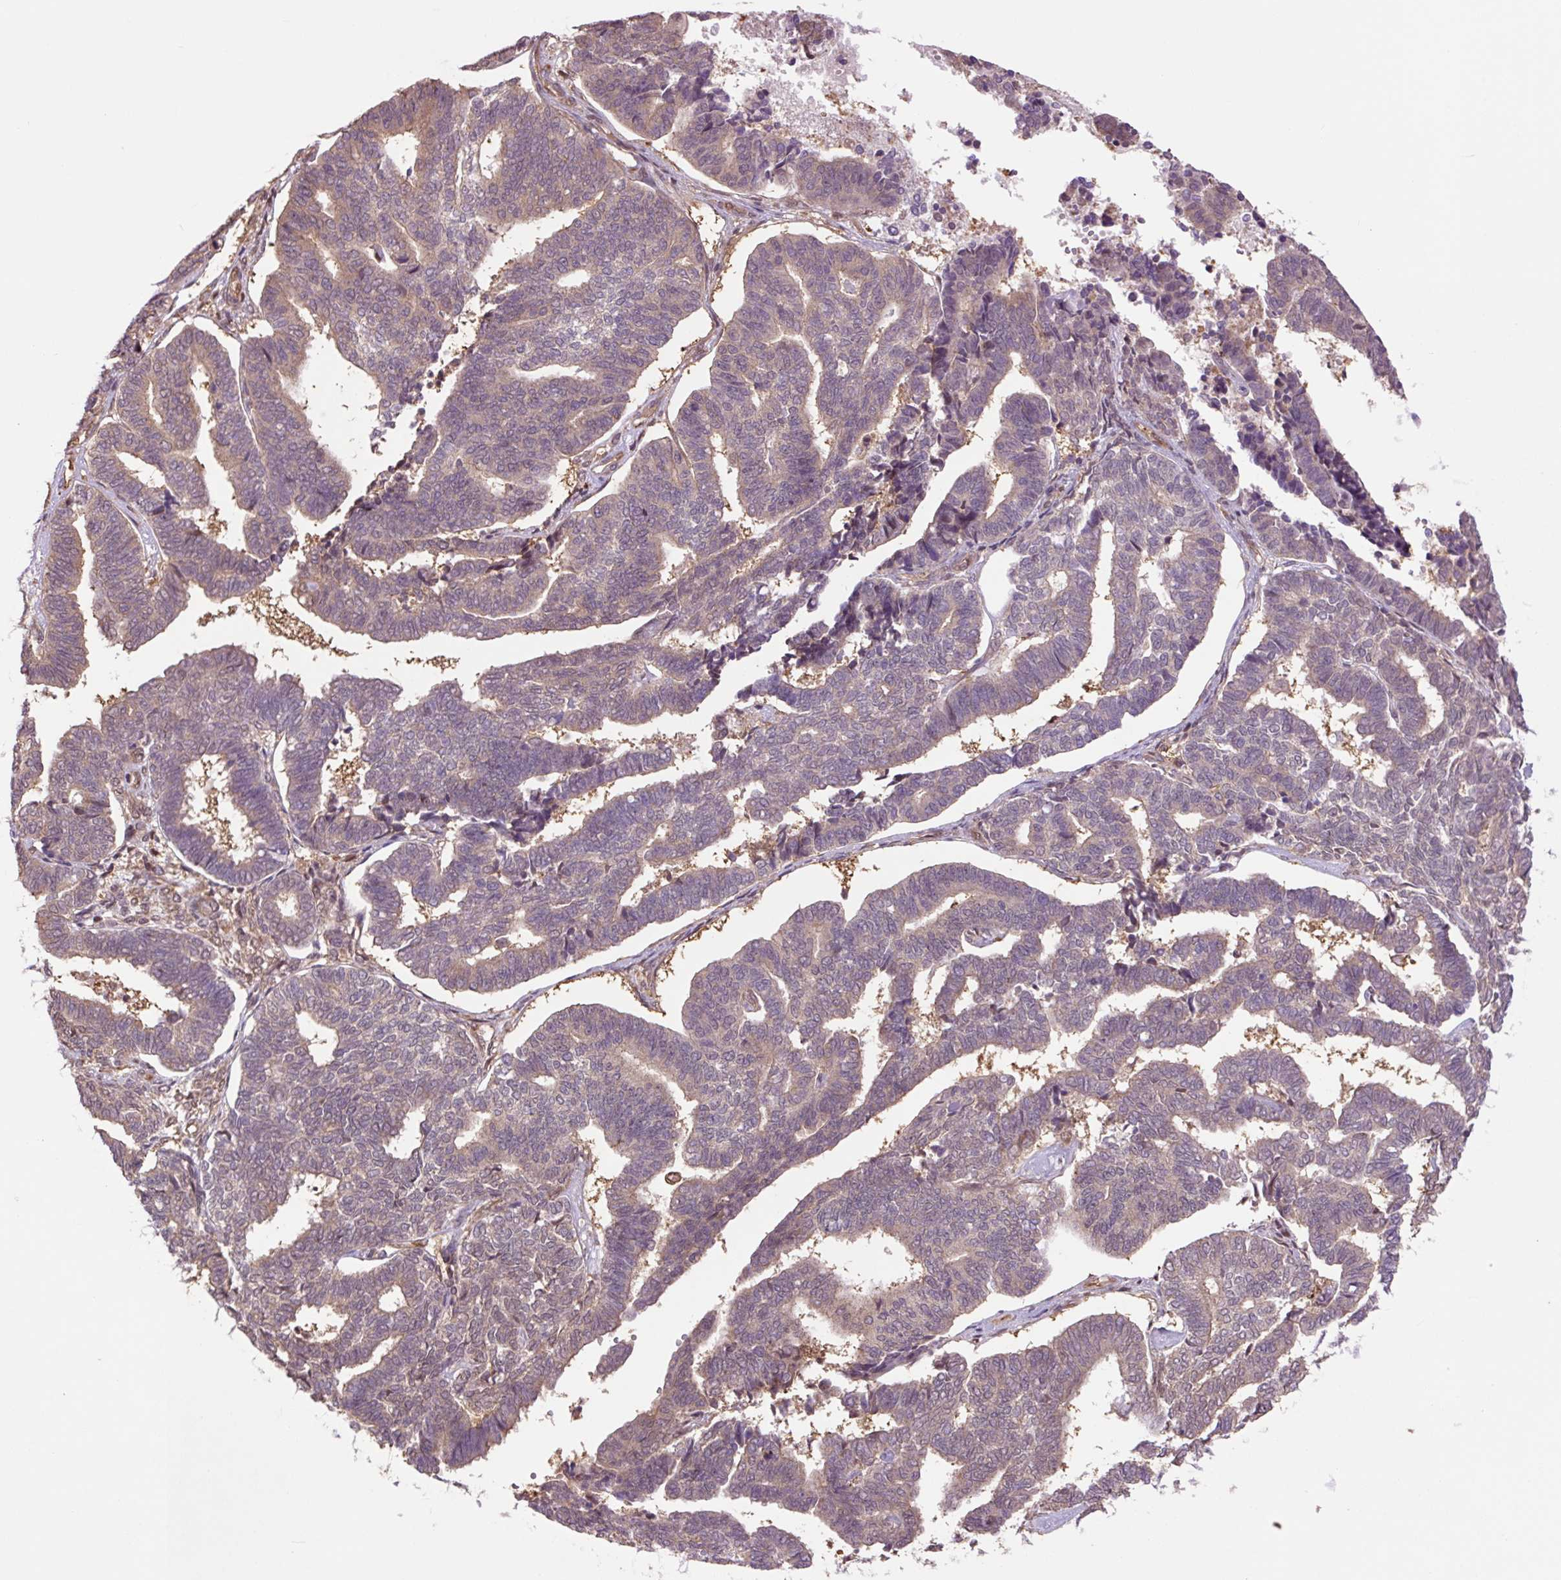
{"staining": {"intensity": "weak", "quantity": "25%-75%", "location": "cytoplasmic/membranous"}, "tissue": "endometrial cancer", "cell_type": "Tumor cells", "image_type": "cancer", "snomed": [{"axis": "morphology", "description": "Adenocarcinoma, NOS"}, {"axis": "topography", "description": "Endometrium"}], "caption": "Immunohistochemistry (IHC) photomicrograph of human adenocarcinoma (endometrial) stained for a protein (brown), which displays low levels of weak cytoplasmic/membranous staining in about 25%-75% of tumor cells.", "gene": "TPT1", "patient": {"sex": "female", "age": 70}}